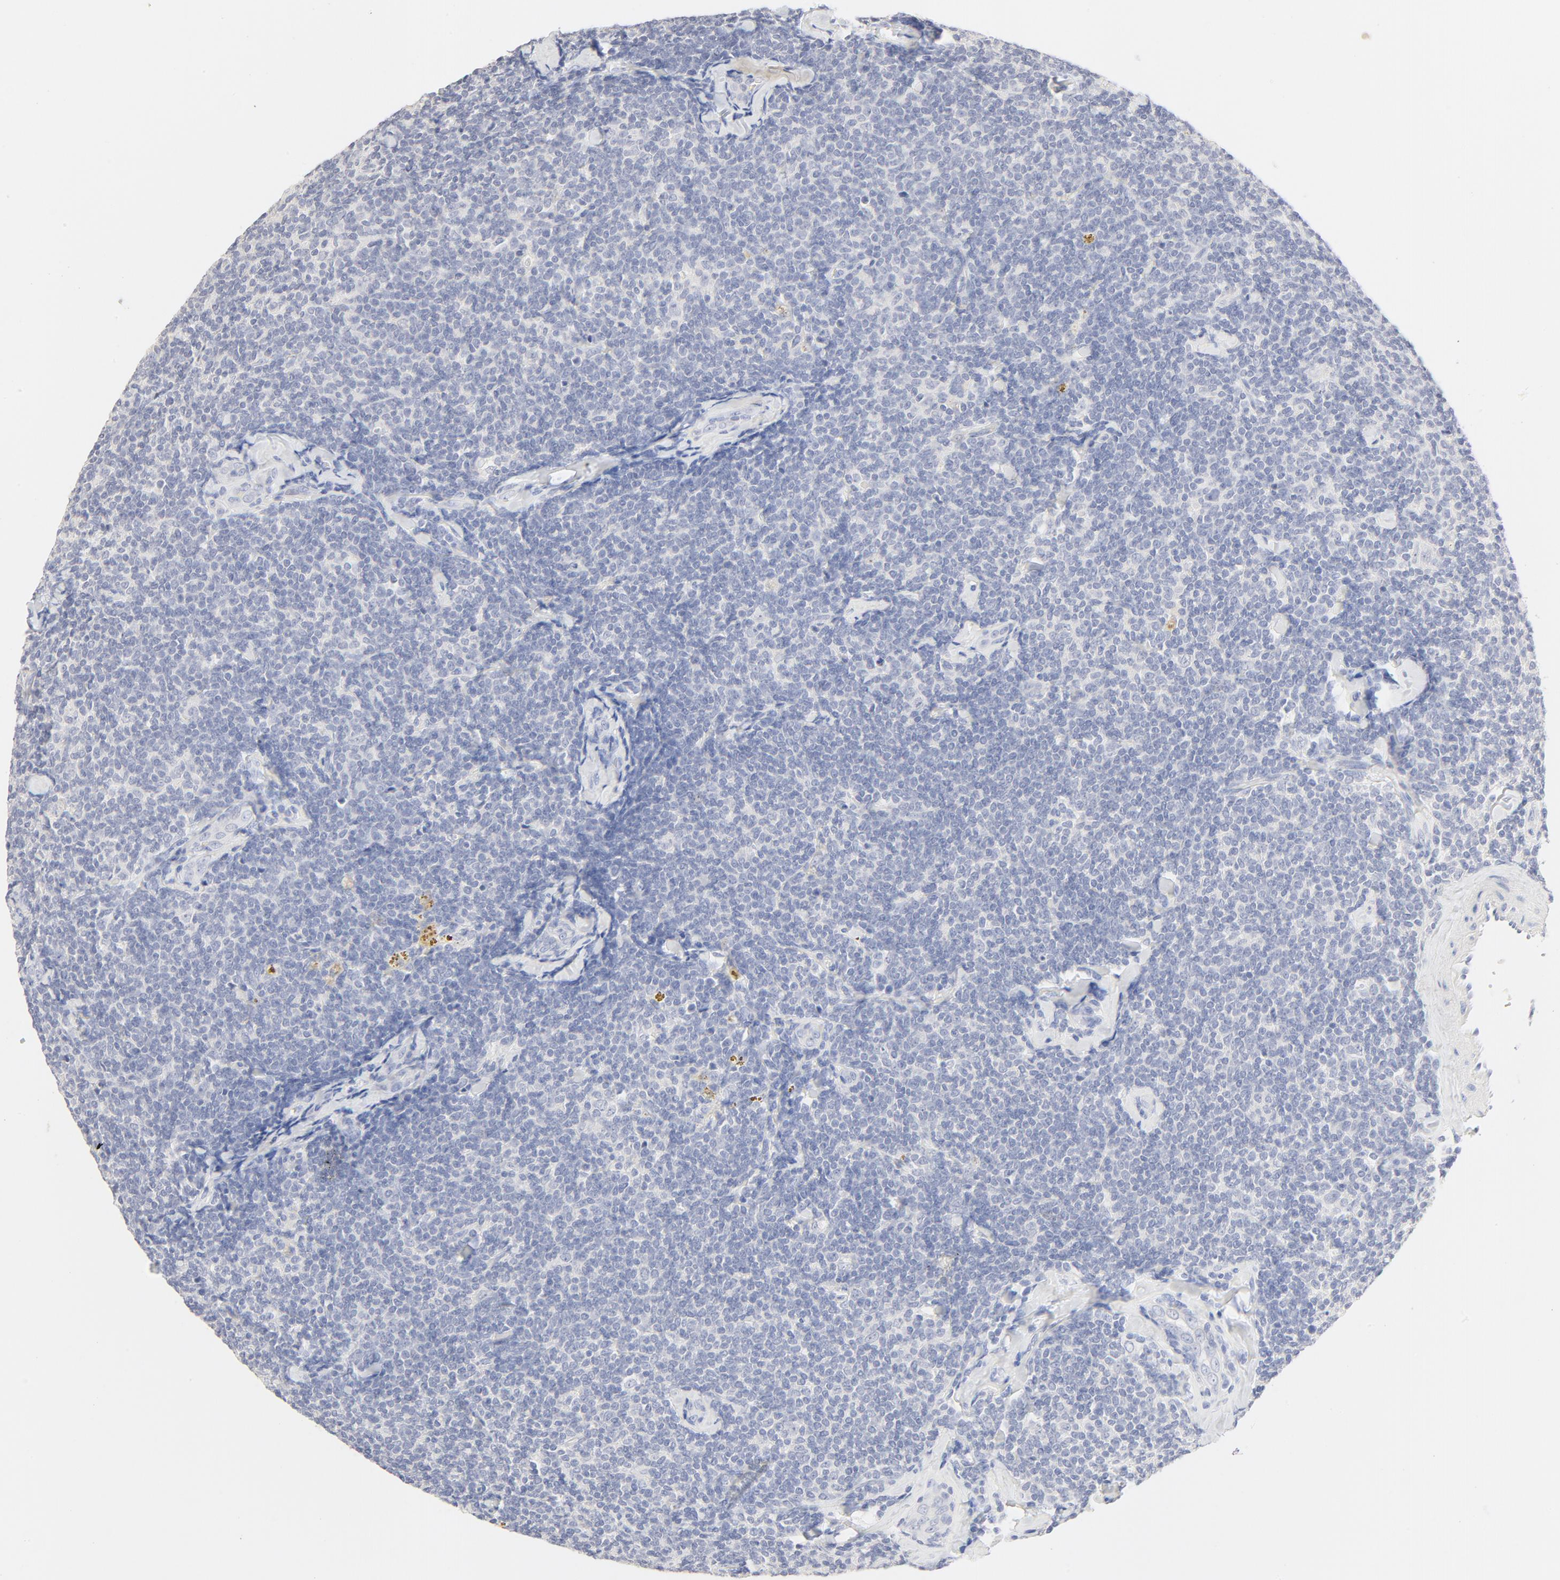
{"staining": {"intensity": "negative", "quantity": "none", "location": "none"}, "tissue": "lymphoma", "cell_type": "Tumor cells", "image_type": "cancer", "snomed": [{"axis": "morphology", "description": "Malignant lymphoma, non-Hodgkin's type, Low grade"}, {"axis": "topography", "description": "Lymph node"}], "caption": "Histopathology image shows no protein positivity in tumor cells of malignant lymphoma, non-Hodgkin's type (low-grade) tissue.", "gene": "FCGBP", "patient": {"sex": "female", "age": 56}}